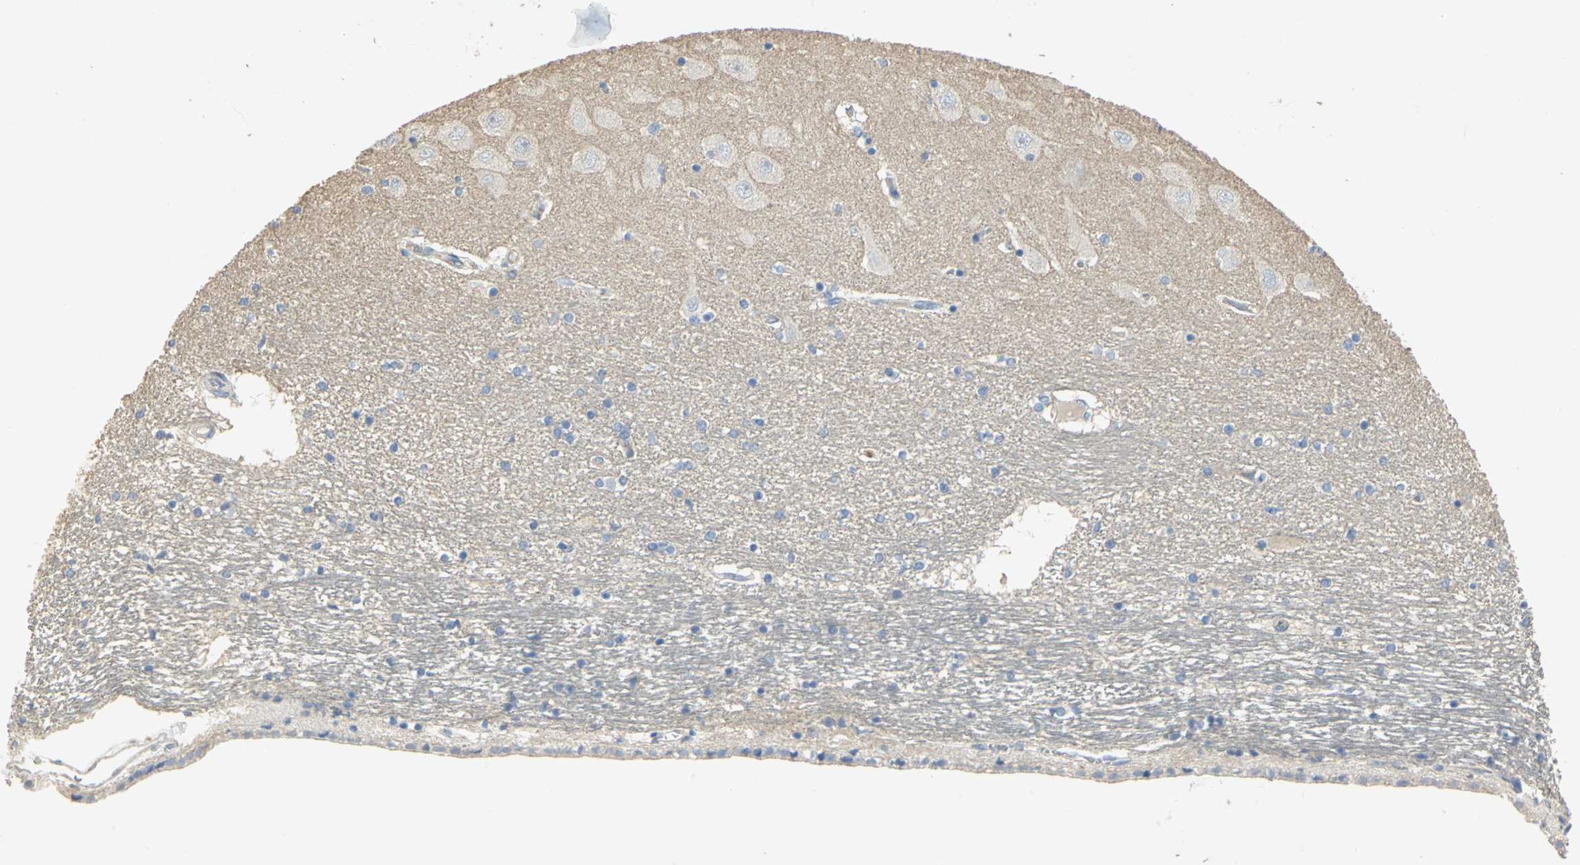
{"staining": {"intensity": "negative", "quantity": "none", "location": "none"}, "tissue": "hippocampus", "cell_type": "Glial cells", "image_type": "normal", "snomed": [{"axis": "morphology", "description": "Normal tissue, NOS"}, {"axis": "topography", "description": "Hippocampus"}], "caption": "This is a image of immunohistochemistry staining of benign hippocampus, which shows no staining in glial cells. Brightfield microscopy of immunohistochemistry (IHC) stained with DAB (3,3'-diaminobenzidine) (brown) and hematoxylin (blue), captured at high magnification.", "gene": "DLGAP5", "patient": {"sex": "female", "age": 54}}